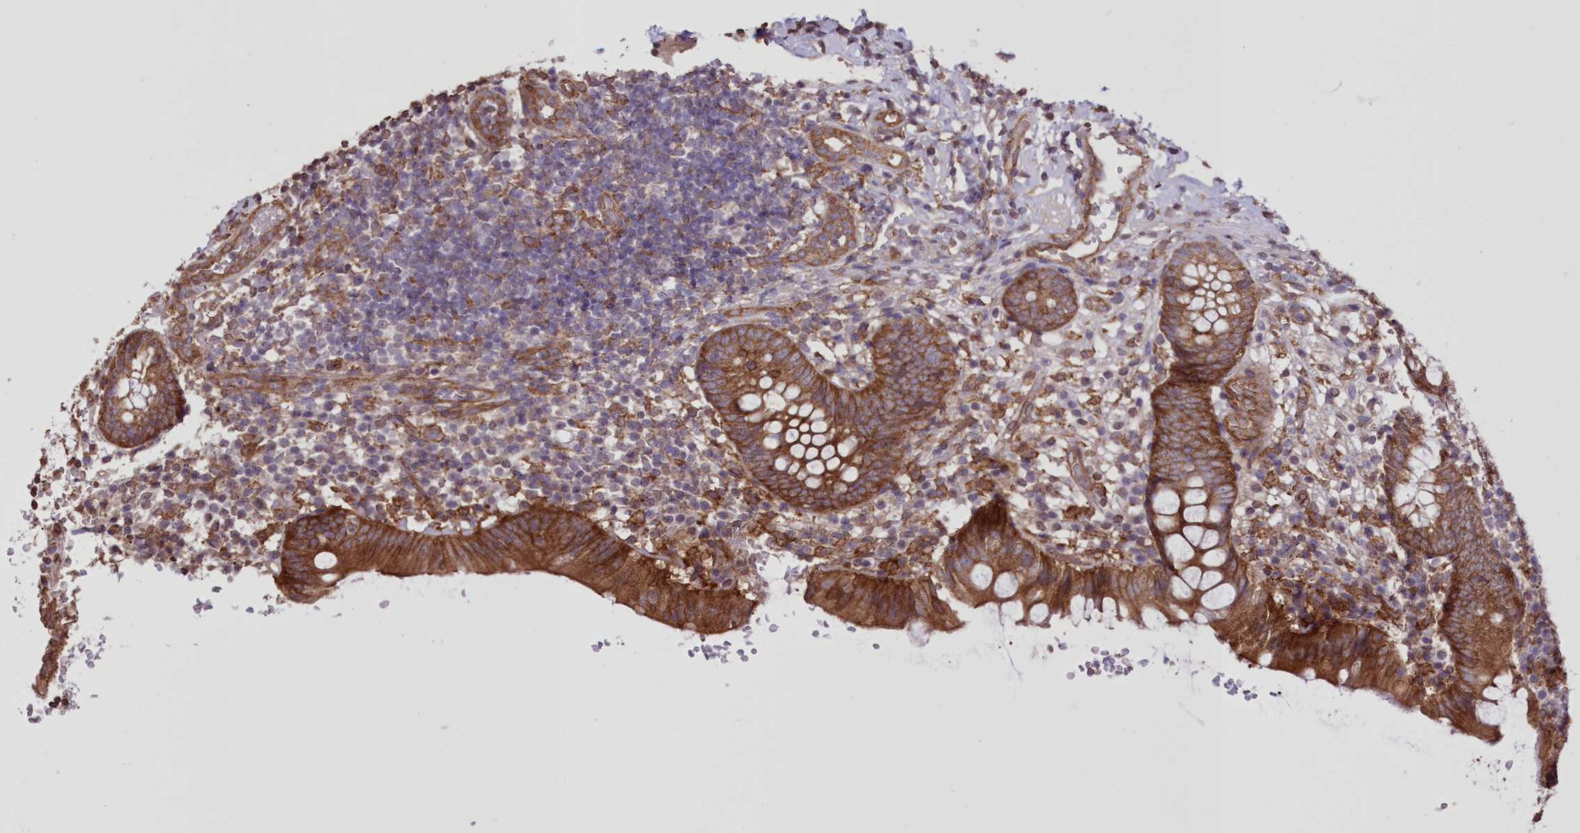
{"staining": {"intensity": "strong", "quantity": ">75%", "location": "cytoplasmic/membranous"}, "tissue": "appendix", "cell_type": "Glandular cells", "image_type": "normal", "snomed": [{"axis": "morphology", "description": "Normal tissue, NOS"}, {"axis": "topography", "description": "Appendix"}], "caption": "Immunohistochemical staining of benign appendix displays strong cytoplasmic/membranous protein positivity in approximately >75% of glandular cells. (Brightfield microscopy of DAB IHC at high magnification).", "gene": "FCHO2", "patient": {"sex": "male", "age": 8}}